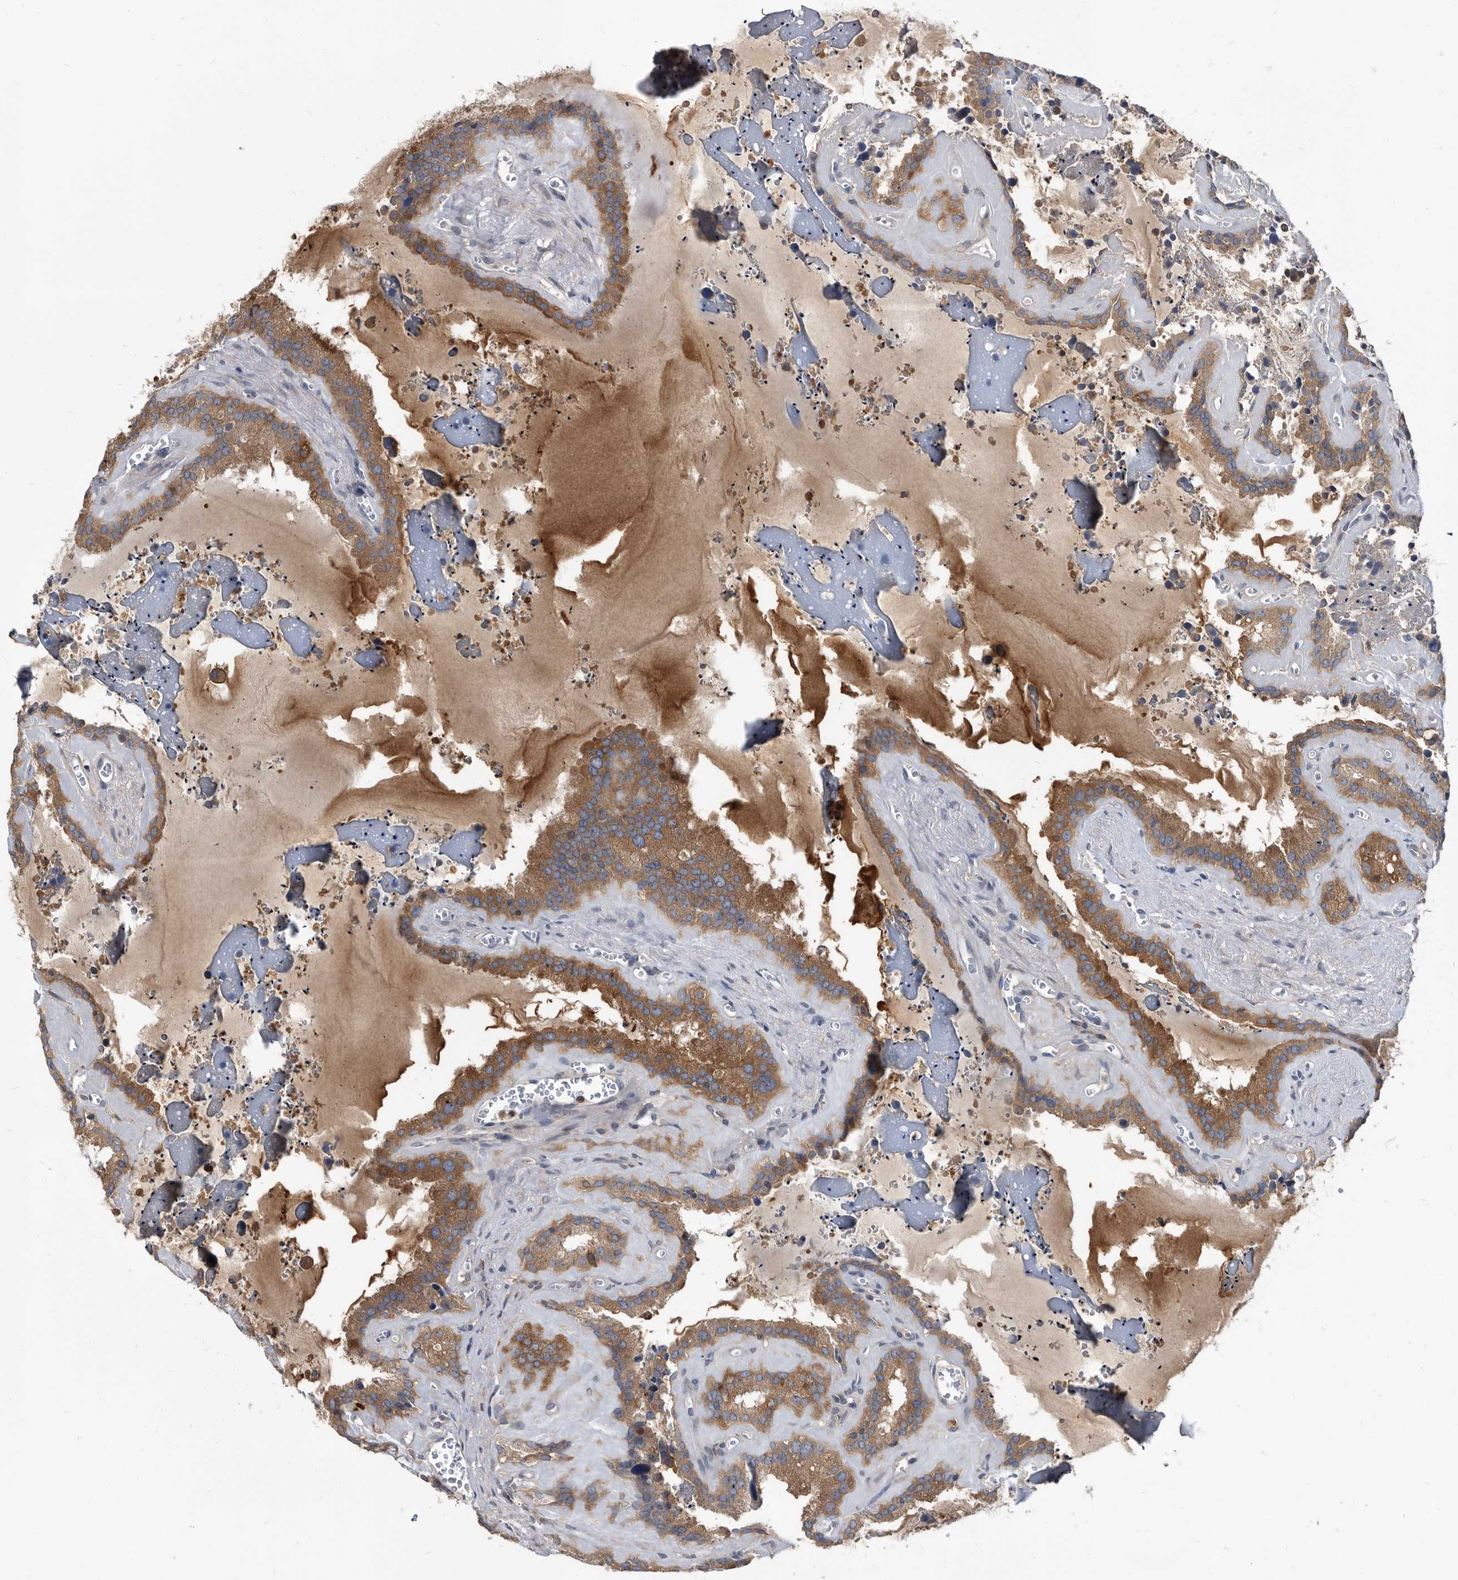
{"staining": {"intensity": "moderate", "quantity": ">75%", "location": "cytoplasmic/membranous"}, "tissue": "seminal vesicle", "cell_type": "Glandular cells", "image_type": "normal", "snomed": [{"axis": "morphology", "description": "Normal tissue, NOS"}, {"axis": "topography", "description": "Prostate"}, {"axis": "topography", "description": "Seminal veicle"}], "caption": "The photomicrograph demonstrates a brown stain indicating the presence of a protein in the cytoplasmic/membranous of glandular cells in seminal vesicle. (brown staining indicates protein expression, while blue staining denotes nuclei).", "gene": "APEH", "patient": {"sex": "male", "age": 59}}